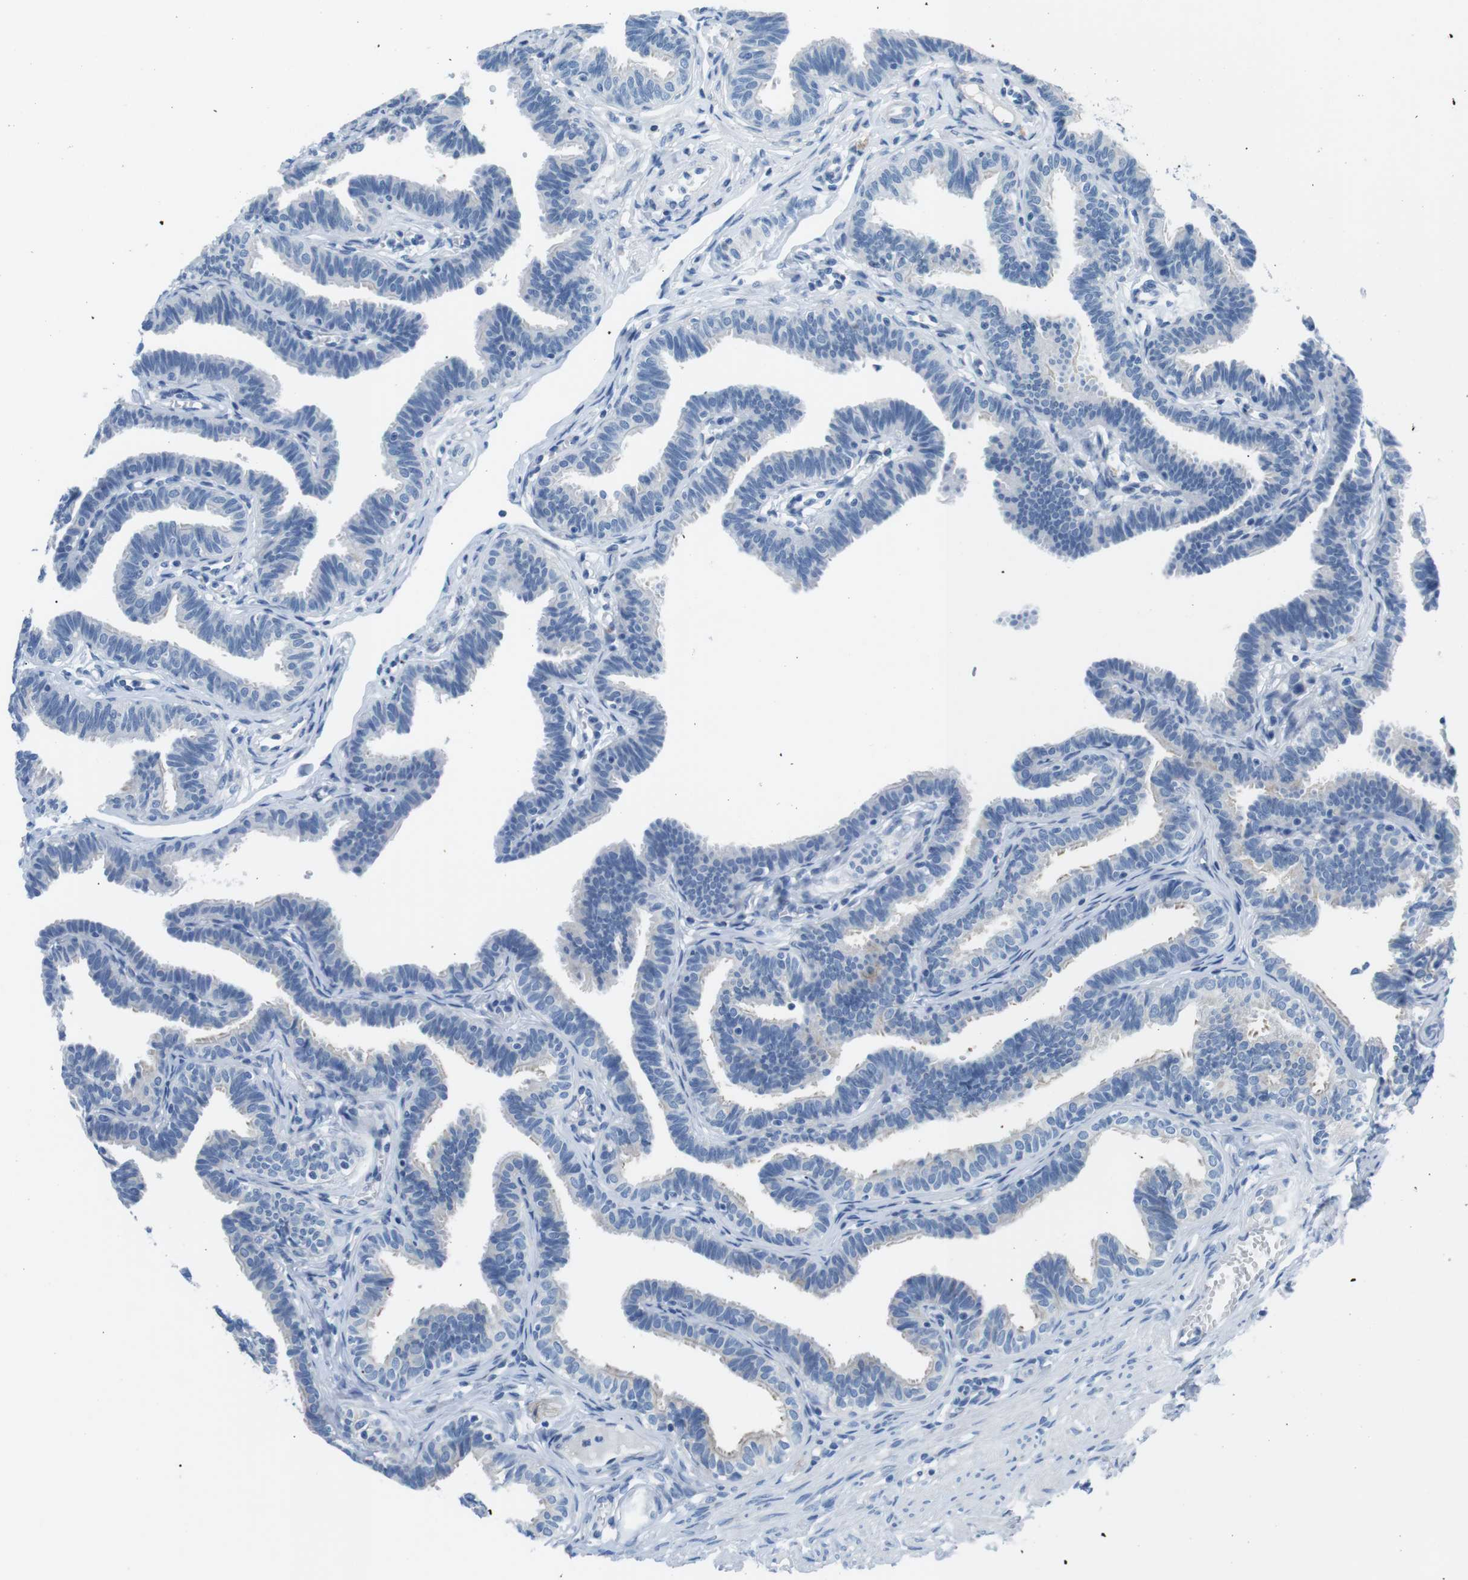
{"staining": {"intensity": "negative", "quantity": "none", "location": "none"}, "tissue": "fallopian tube", "cell_type": "Glandular cells", "image_type": "normal", "snomed": [{"axis": "morphology", "description": "Normal tissue, NOS"}, {"axis": "topography", "description": "Fallopian tube"}, {"axis": "topography", "description": "Ovary"}], "caption": "Immunohistochemistry of unremarkable human fallopian tube displays no positivity in glandular cells.", "gene": "MUC2", "patient": {"sex": "female", "age": 23}}